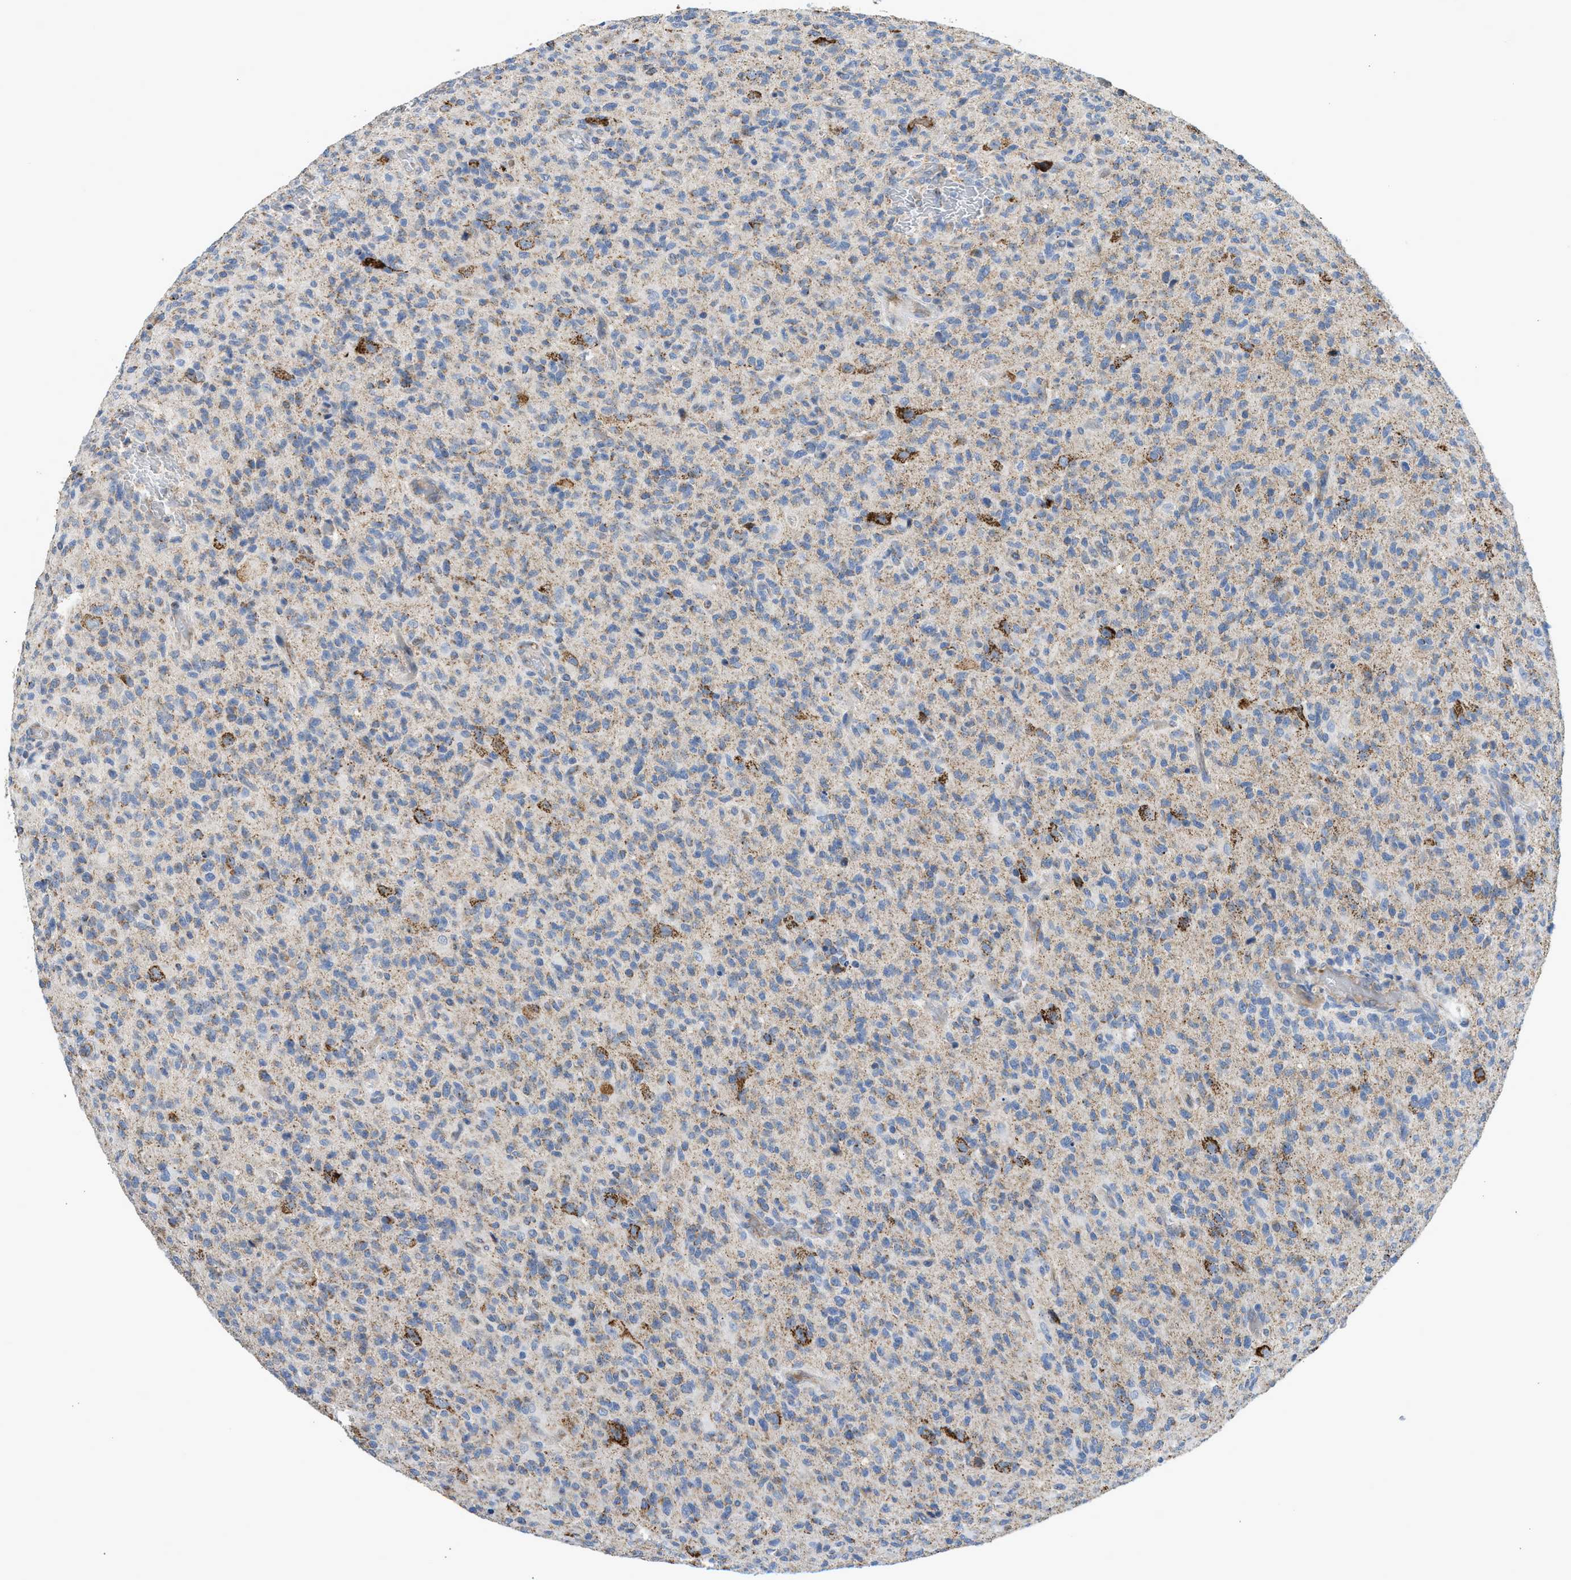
{"staining": {"intensity": "strong", "quantity": "<25%", "location": "cytoplasmic/membranous"}, "tissue": "glioma", "cell_type": "Tumor cells", "image_type": "cancer", "snomed": [{"axis": "morphology", "description": "Glioma, malignant, High grade"}, {"axis": "topography", "description": "Brain"}], "caption": "Protein staining of malignant high-grade glioma tissue demonstrates strong cytoplasmic/membranous staining in approximately <25% of tumor cells. (brown staining indicates protein expression, while blue staining denotes nuclei).", "gene": "GOT2", "patient": {"sex": "male", "age": 71}}